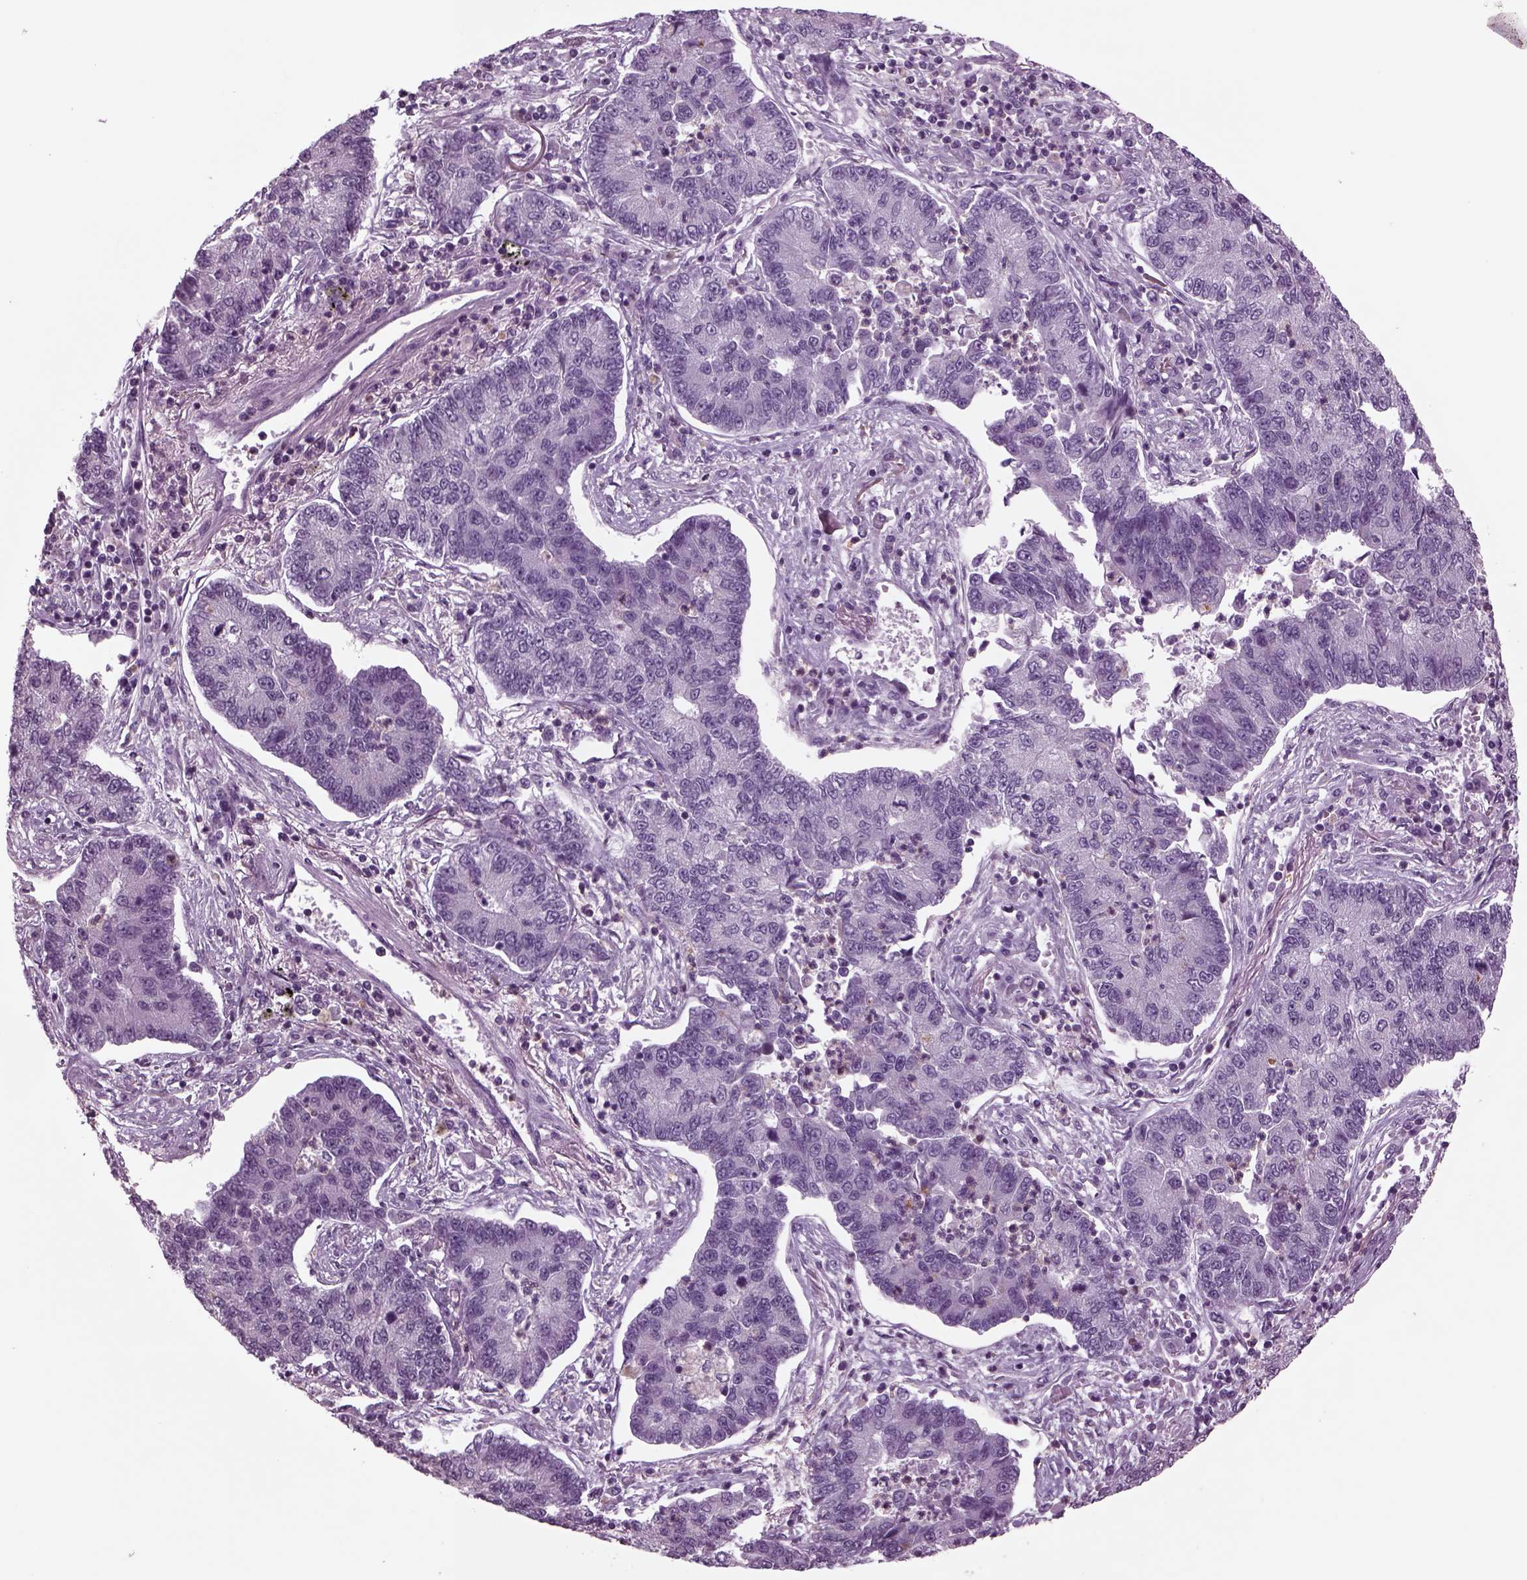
{"staining": {"intensity": "negative", "quantity": "none", "location": "none"}, "tissue": "lung cancer", "cell_type": "Tumor cells", "image_type": "cancer", "snomed": [{"axis": "morphology", "description": "Adenocarcinoma, NOS"}, {"axis": "topography", "description": "Lung"}], "caption": "The micrograph displays no staining of tumor cells in adenocarcinoma (lung).", "gene": "ODF3", "patient": {"sex": "female", "age": 57}}